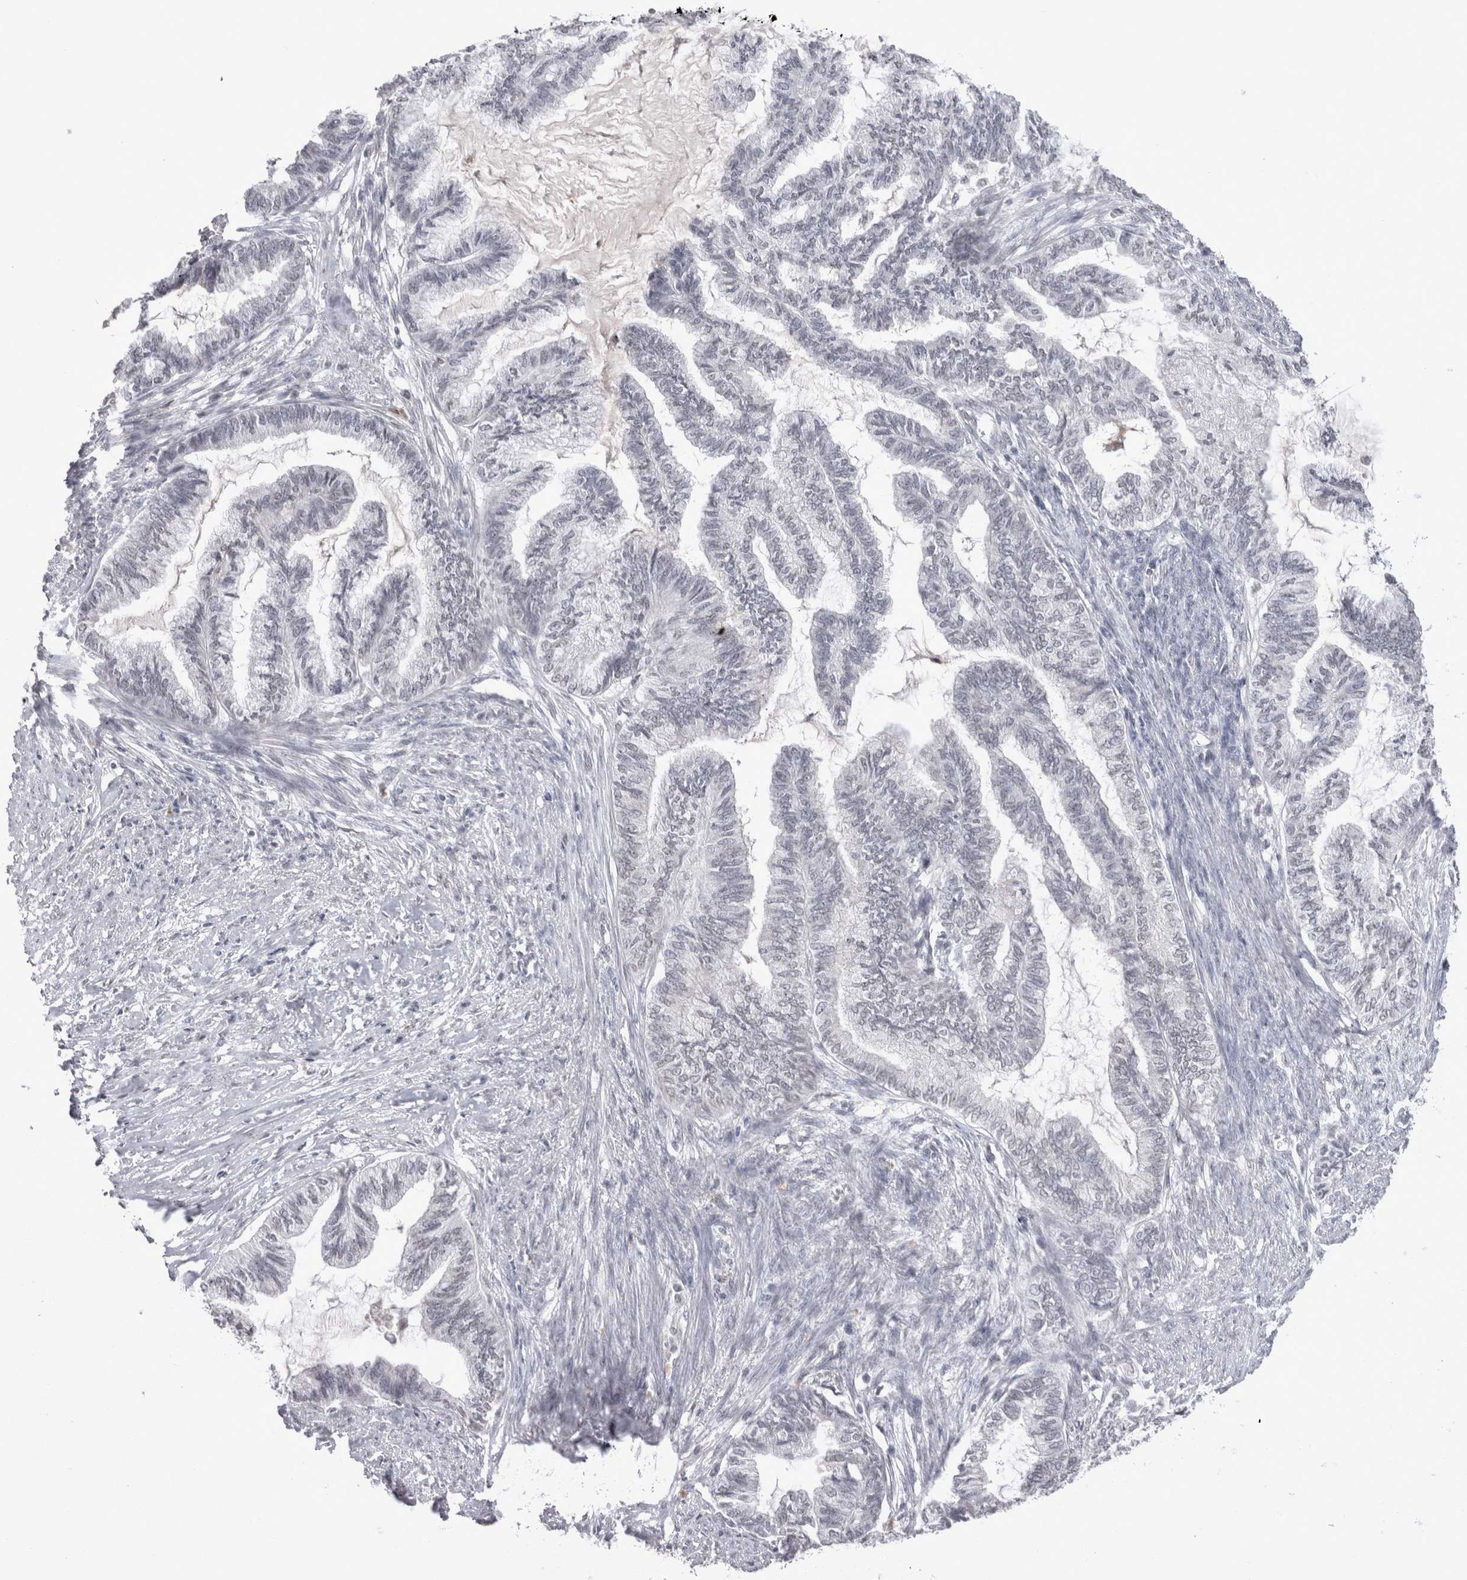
{"staining": {"intensity": "negative", "quantity": "none", "location": "none"}, "tissue": "endometrial cancer", "cell_type": "Tumor cells", "image_type": "cancer", "snomed": [{"axis": "morphology", "description": "Adenocarcinoma, NOS"}, {"axis": "topography", "description": "Endometrium"}], "caption": "IHC histopathology image of human adenocarcinoma (endometrial) stained for a protein (brown), which reveals no positivity in tumor cells.", "gene": "DDX4", "patient": {"sex": "female", "age": 86}}